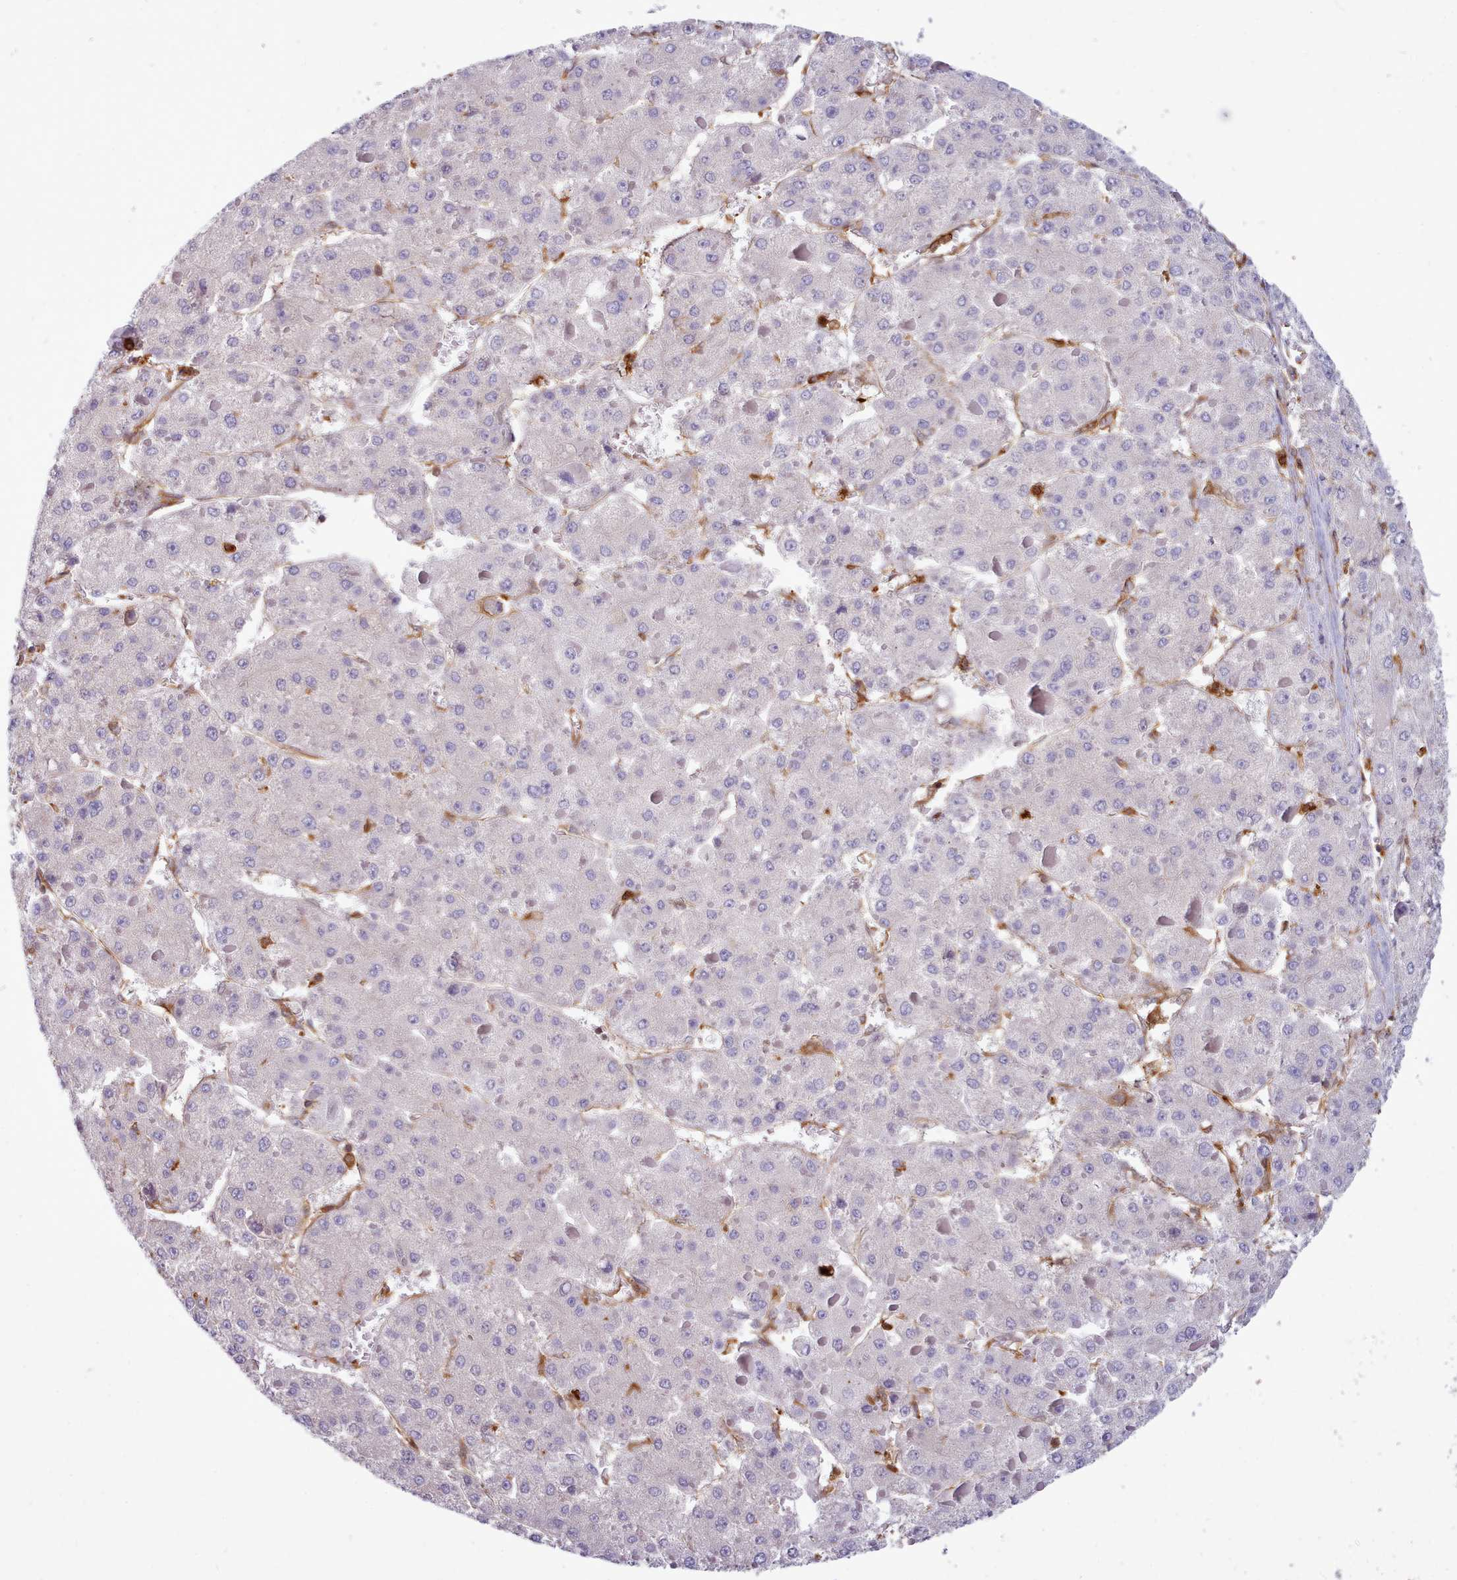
{"staining": {"intensity": "negative", "quantity": "none", "location": "none"}, "tissue": "liver cancer", "cell_type": "Tumor cells", "image_type": "cancer", "snomed": [{"axis": "morphology", "description": "Carcinoma, Hepatocellular, NOS"}, {"axis": "topography", "description": "Liver"}], "caption": "A high-resolution image shows immunohistochemistry staining of liver cancer, which exhibits no significant positivity in tumor cells.", "gene": "SLC4A9", "patient": {"sex": "female", "age": 73}}